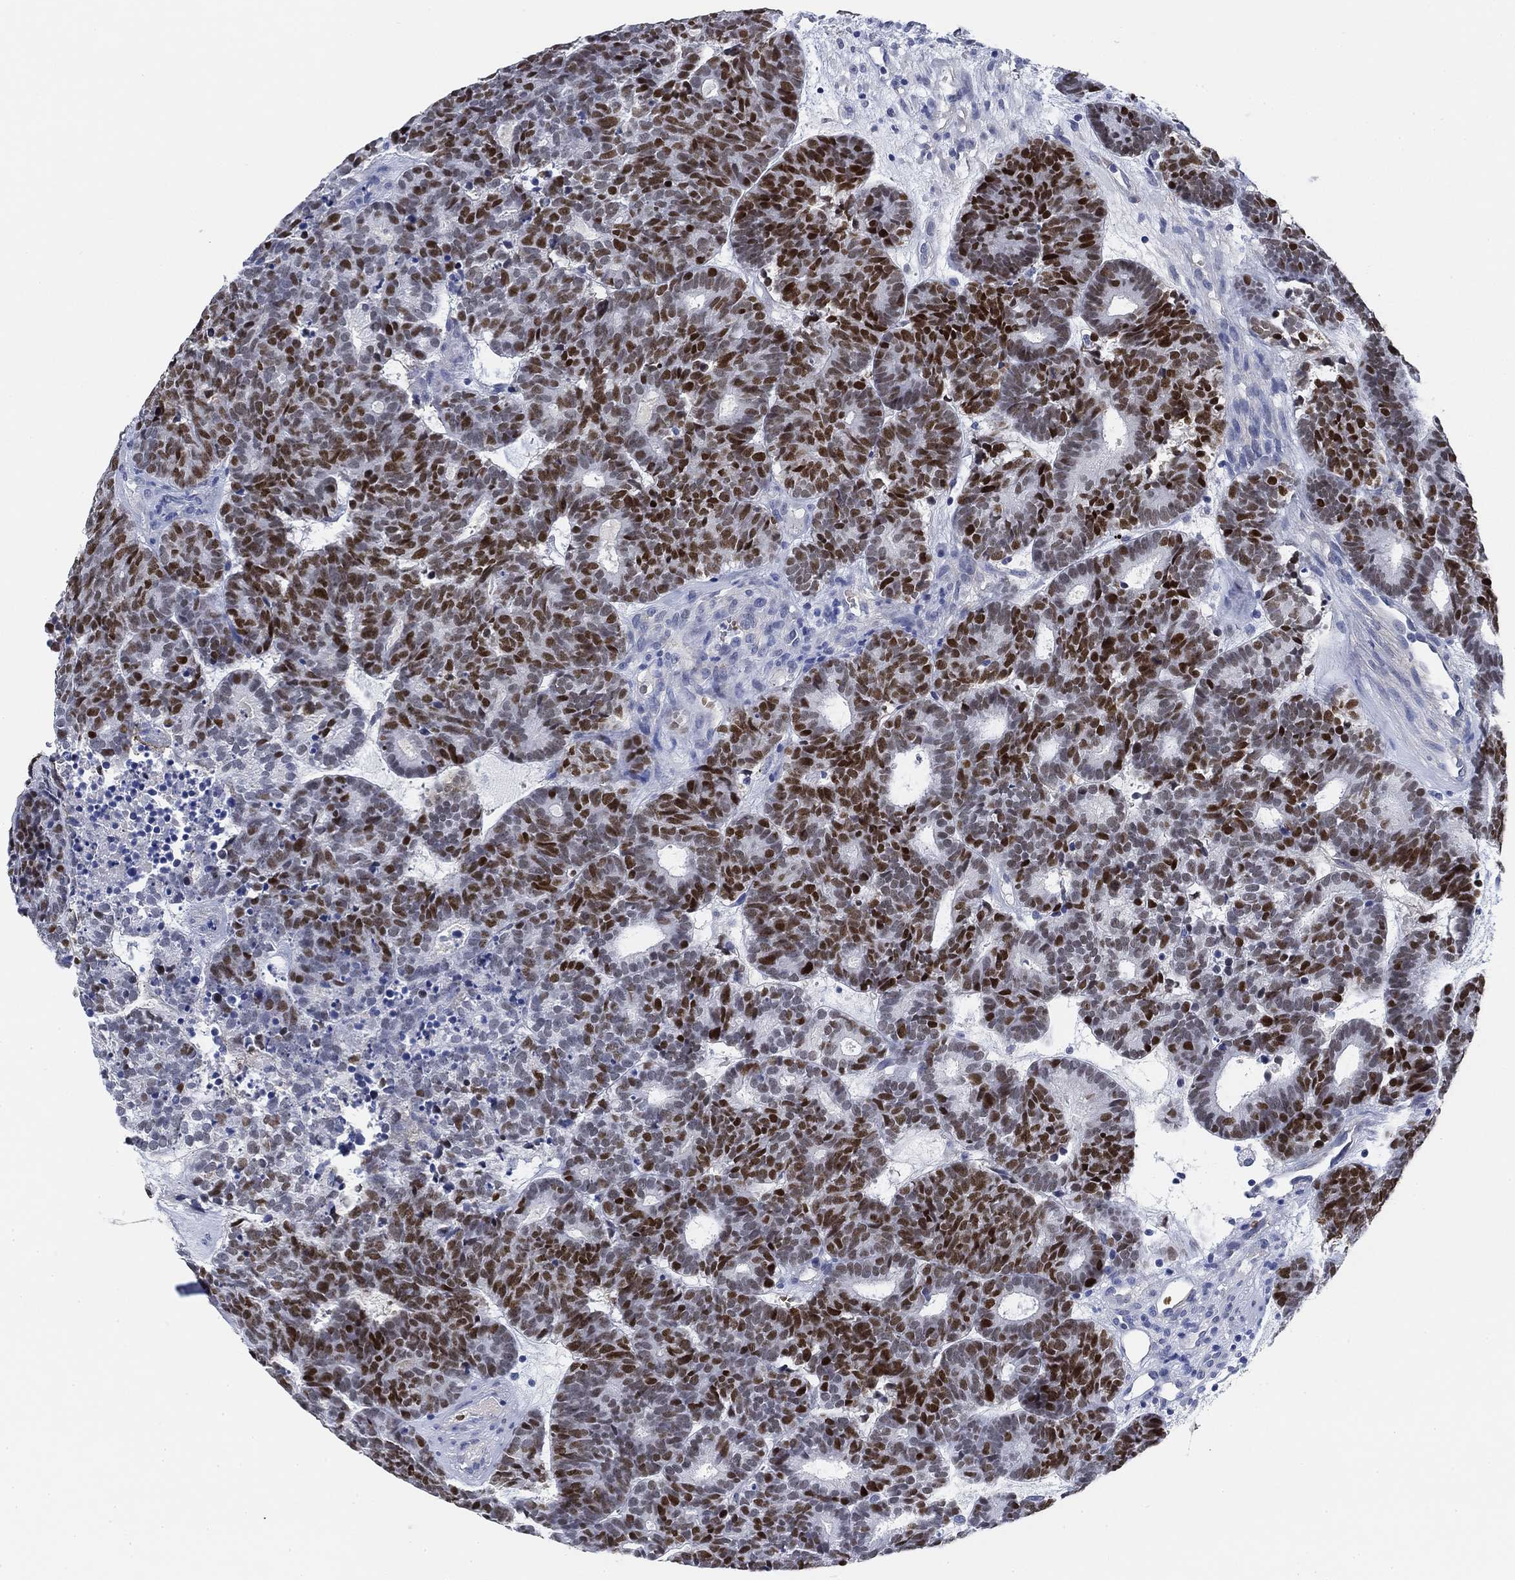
{"staining": {"intensity": "strong", "quantity": ">75%", "location": "nuclear"}, "tissue": "head and neck cancer", "cell_type": "Tumor cells", "image_type": "cancer", "snomed": [{"axis": "morphology", "description": "Adenocarcinoma, NOS"}, {"axis": "topography", "description": "Head-Neck"}], "caption": "This micrograph exhibits IHC staining of head and neck cancer, with high strong nuclear expression in approximately >75% of tumor cells.", "gene": "PAX6", "patient": {"sex": "female", "age": 81}}